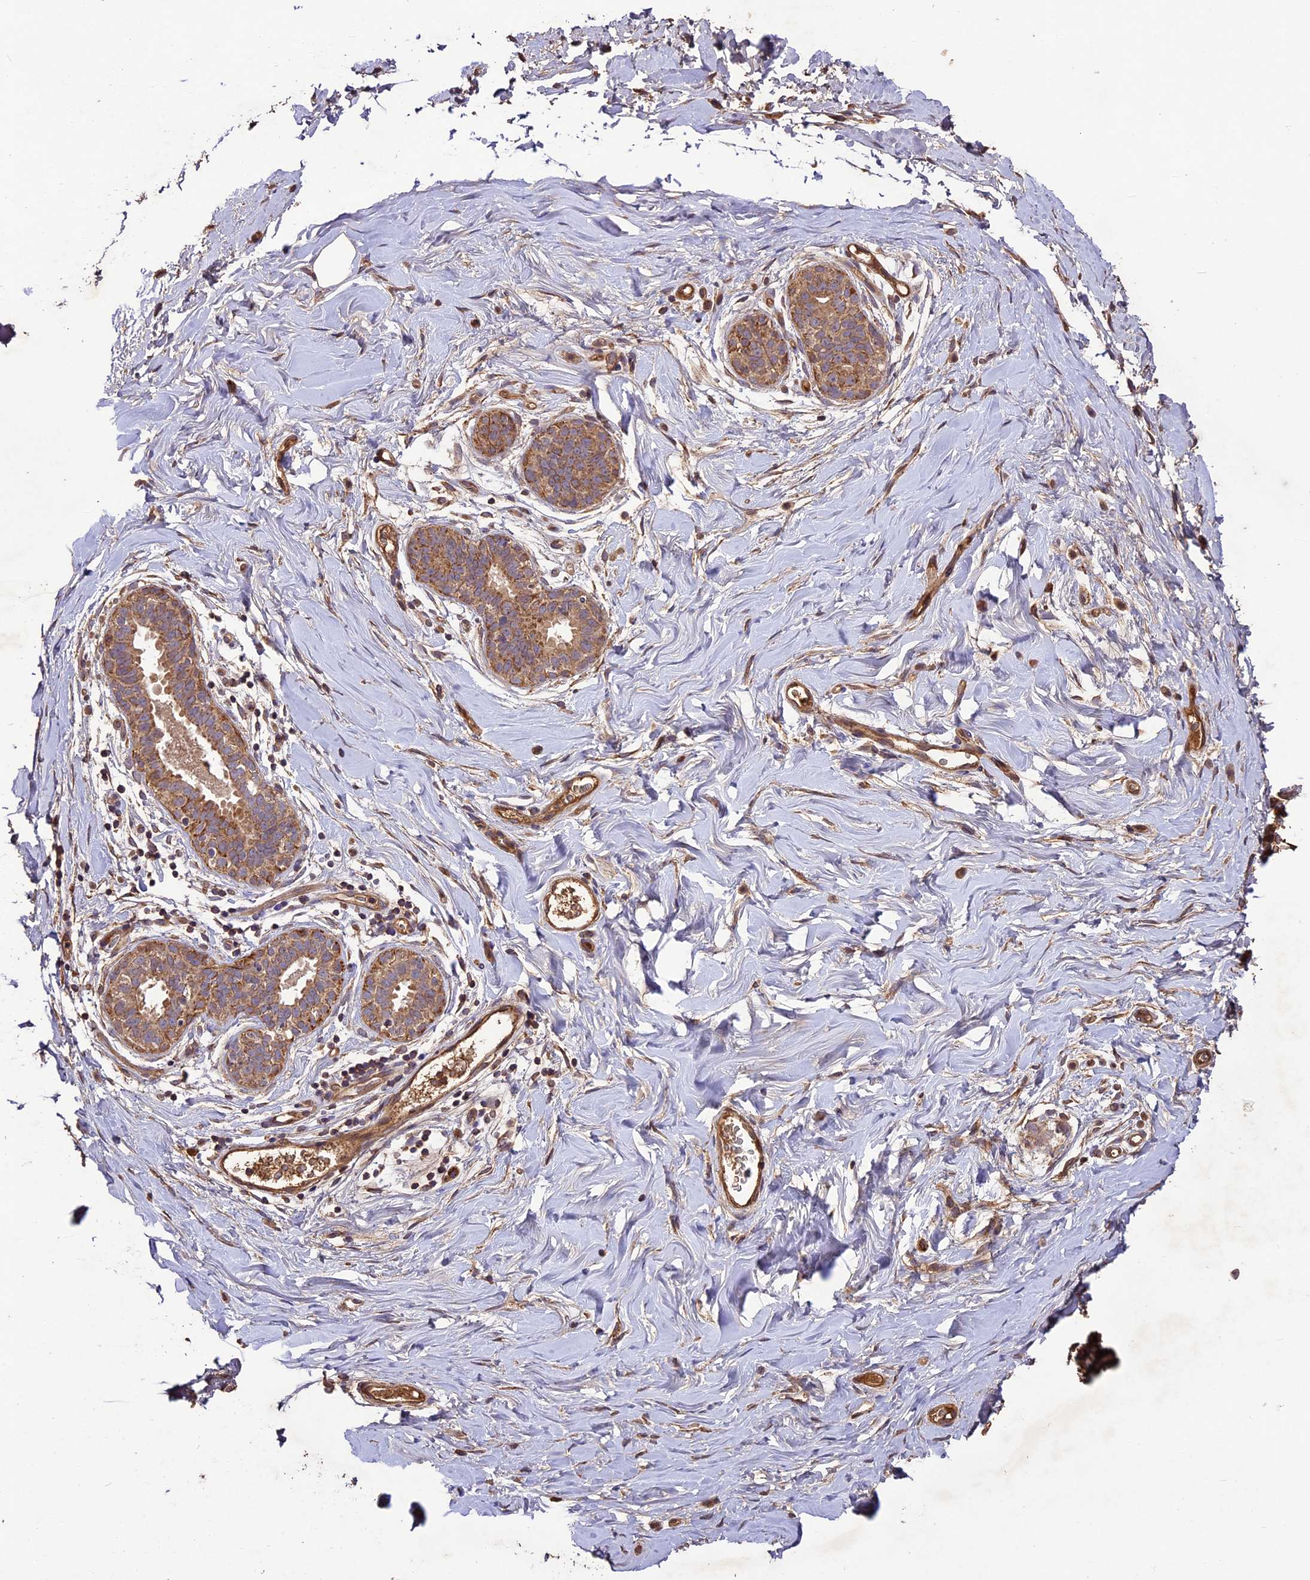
{"staining": {"intensity": "moderate", "quantity": ">75%", "location": "cytoplasmic/membranous"}, "tissue": "adipose tissue", "cell_type": "Adipocytes", "image_type": "normal", "snomed": [{"axis": "morphology", "description": "Normal tissue, NOS"}, {"axis": "topography", "description": "Breast"}], "caption": "Immunohistochemistry (IHC) of unremarkable human adipose tissue exhibits medium levels of moderate cytoplasmic/membranous positivity in approximately >75% of adipocytes.", "gene": "CRLF1", "patient": {"sex": "female", "age": 26}}